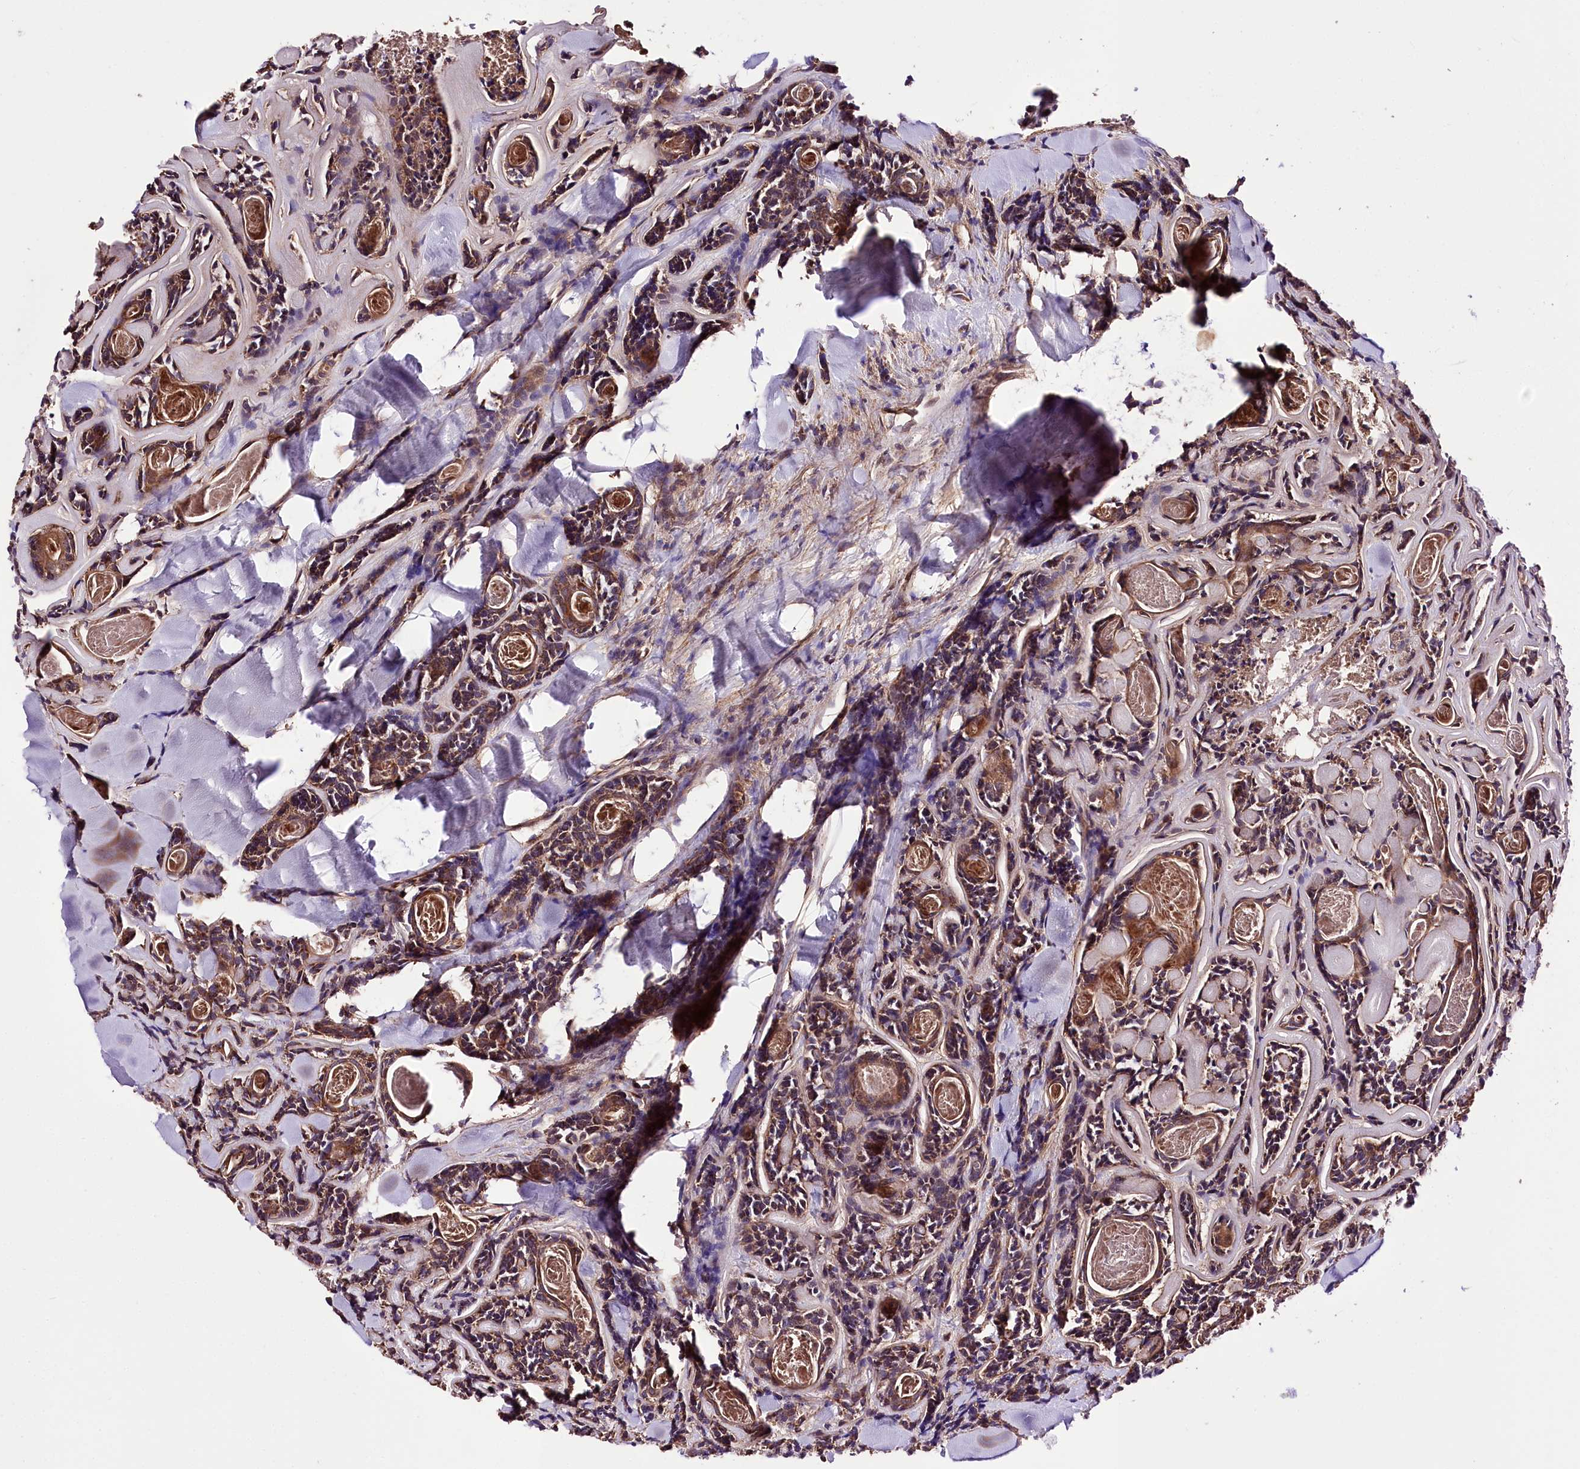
{"staining": {"intensity": "weak", "quantity": ">75%", "location": "cytoplasmic/membranous"}, "tissue": "head and neck cancer", "cell_type": "Tumor cells", "image_type": "cancer", "snomed": [{"axis": "morphology", "description": "Adenocarcinoma, NOS"}, {"axis": "topography", "description": "Salivary gland"}, {"axis": "topography", "description": "Head-Neck"}], "caption": "DAB (3,3'-diaminobenzidine) immunohistochemical staining of head and neck cancer demonstrates weak cytoplasmic/membranous protein staining in approximately >75% of tumor cells.", "gene": "WWC1", "patient": {"sex": "female", "age": 63}}